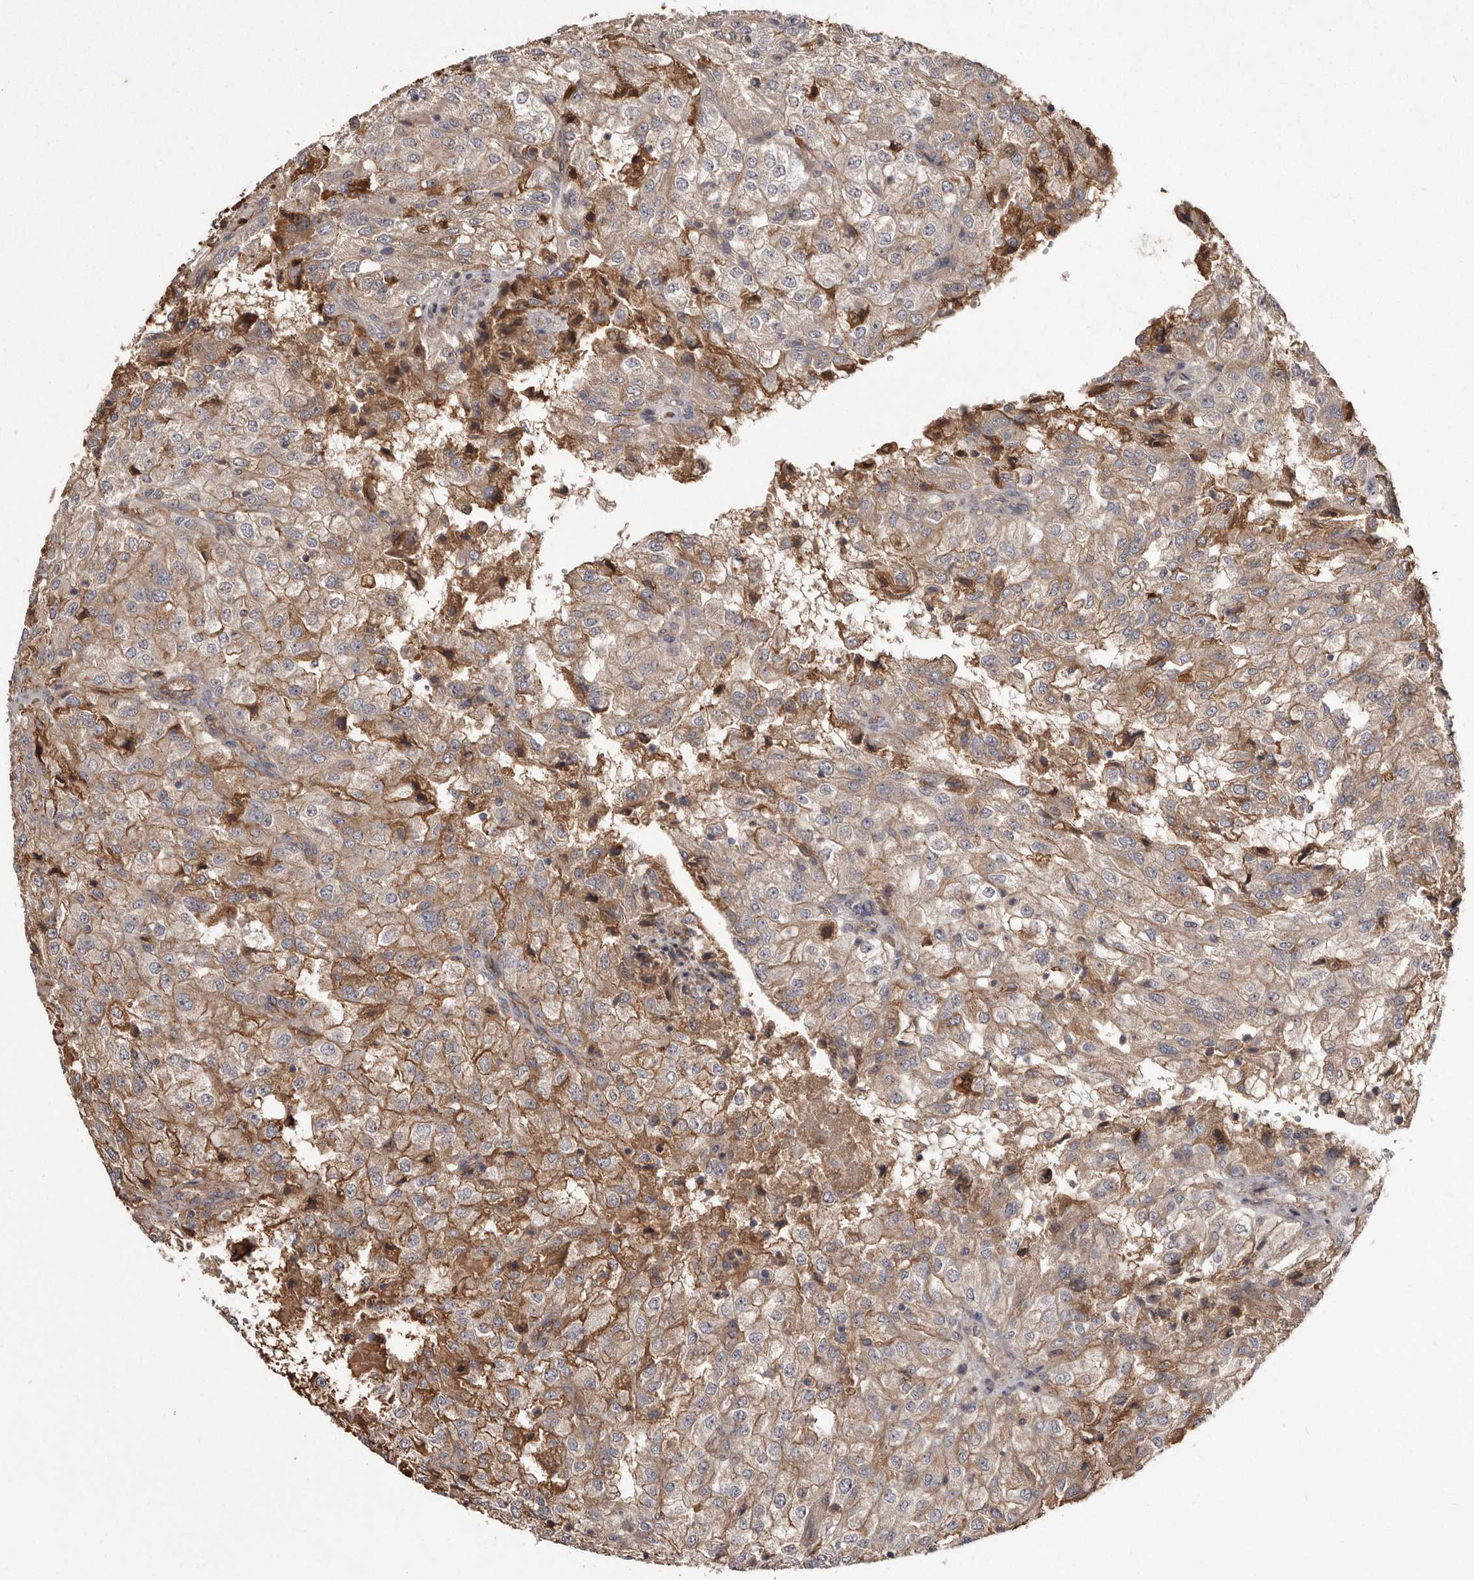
{"staining": {"intensity": "moderate", "quantity": ">75%", "location": "cytoplasmic/membranous"}, "tissue": "renal cancer", "cell_type": "Tumor cells", "image_type": "cancer", "snomed": [{"axis": "morphology", "description": "Adenocarcinoma, NOS"}, {"axis": "topography", "description": "Kidney"}], "caption": "Immunohistochemical staining of renal cancer shows moderate cytoplasmic/membranous protein positivity in approximately >75% of tumor cells. (brown staining indicates protein expression, while blue staining denotes nuclei).", "gene": "CYP1B1", "patient": {"sex": "female", "age": 54}}